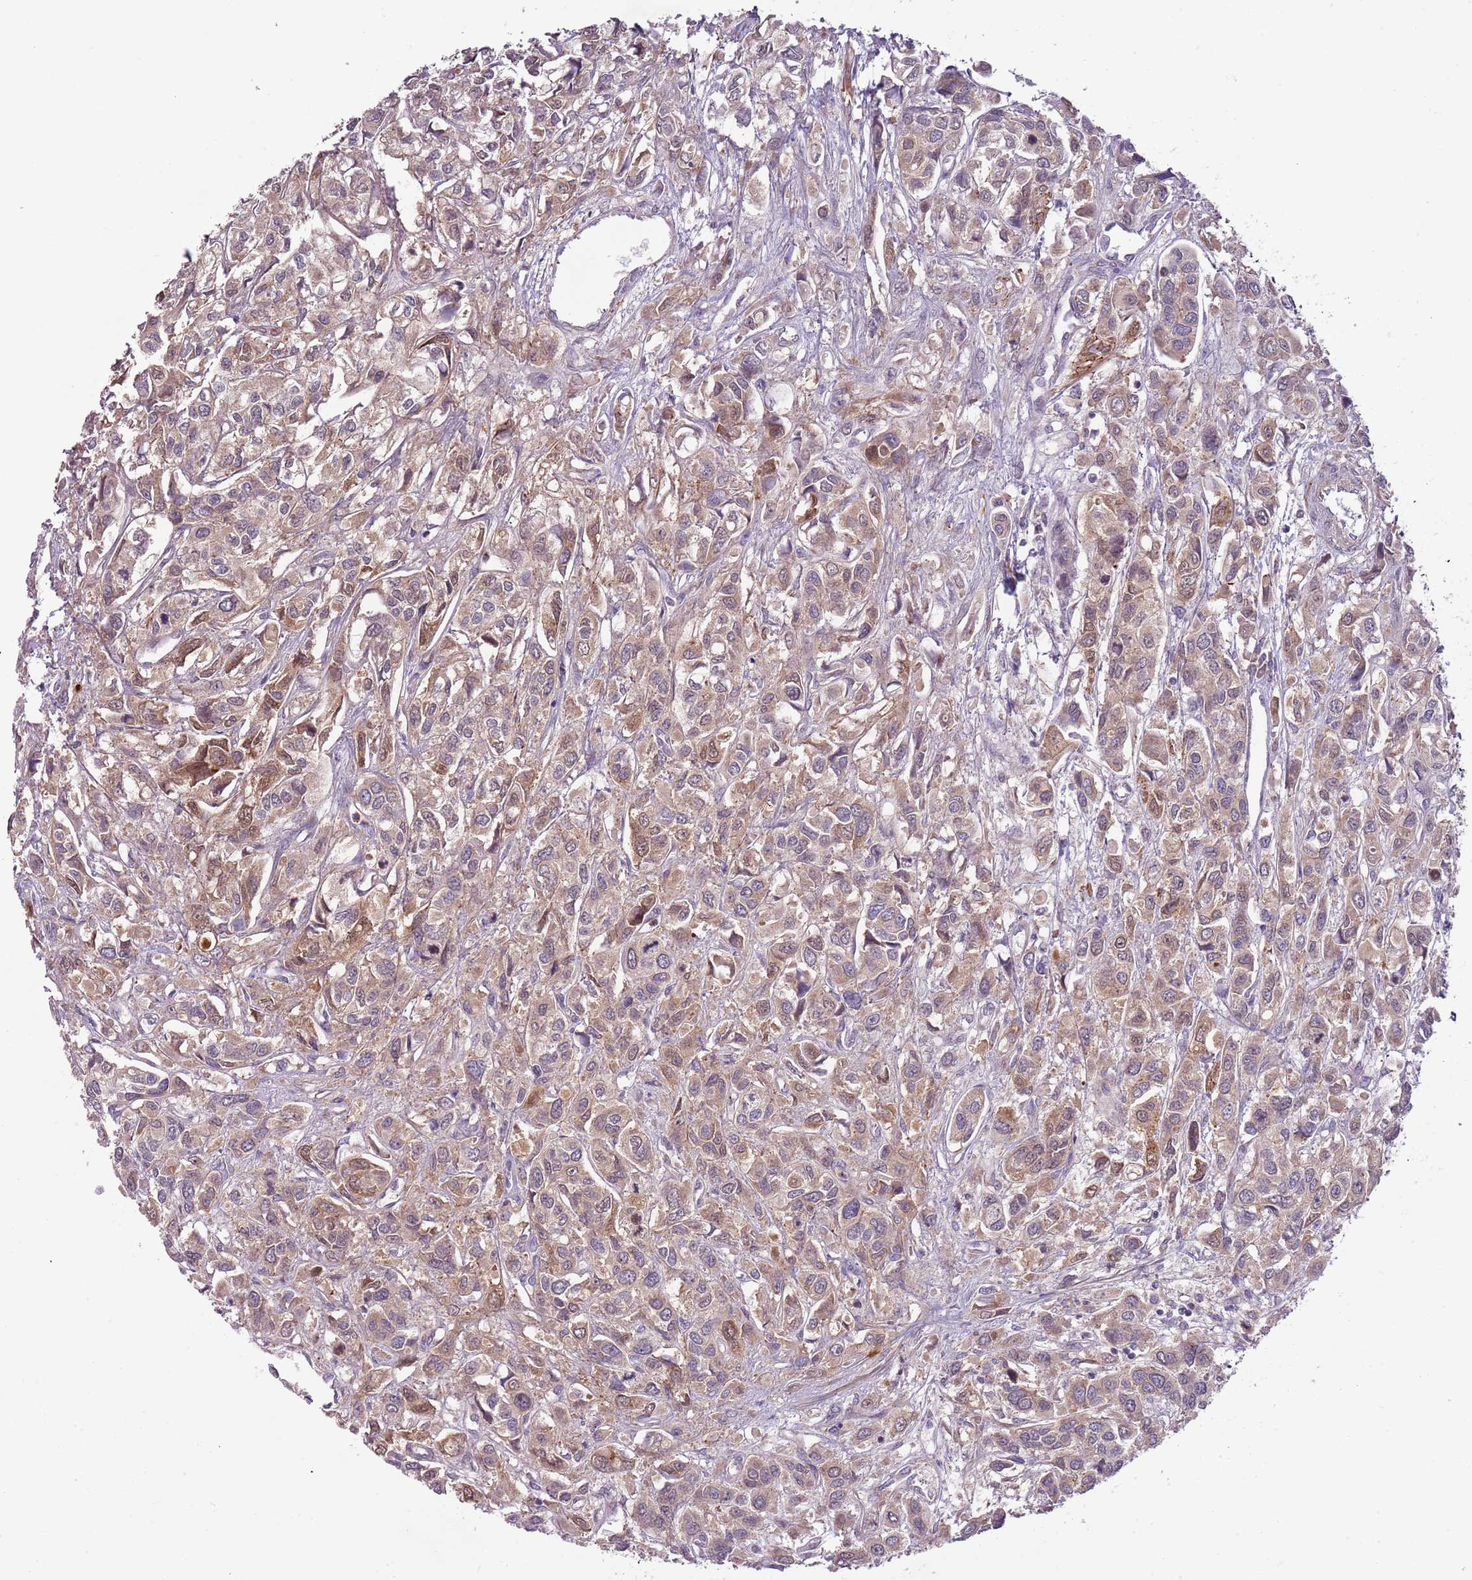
{"staining": {"intensity": "moderate", "quantity": "25%-75%", "location": "cytoplasmic/membranous"}, "tissue": "urothelial cancer", "cell_type": "Tumor cells", "image_type": "cancer", "snomed": [{"axis": "morphology", "description": "Urothelial carcinoma, High grade"}, {"axis": "topography", "description": "Urinary bladder"}], "caption": "High-power microscopy captured an IHC image of urothelial cancer, revealing moderate cytoplasmic/membranous expression in about 25%-75% of tumor cells. (DAB IHC, brown staining for protein, blue staining for nuclei).", "gene": "DTD2", "patient": {"sex": "male", "age": 67}}